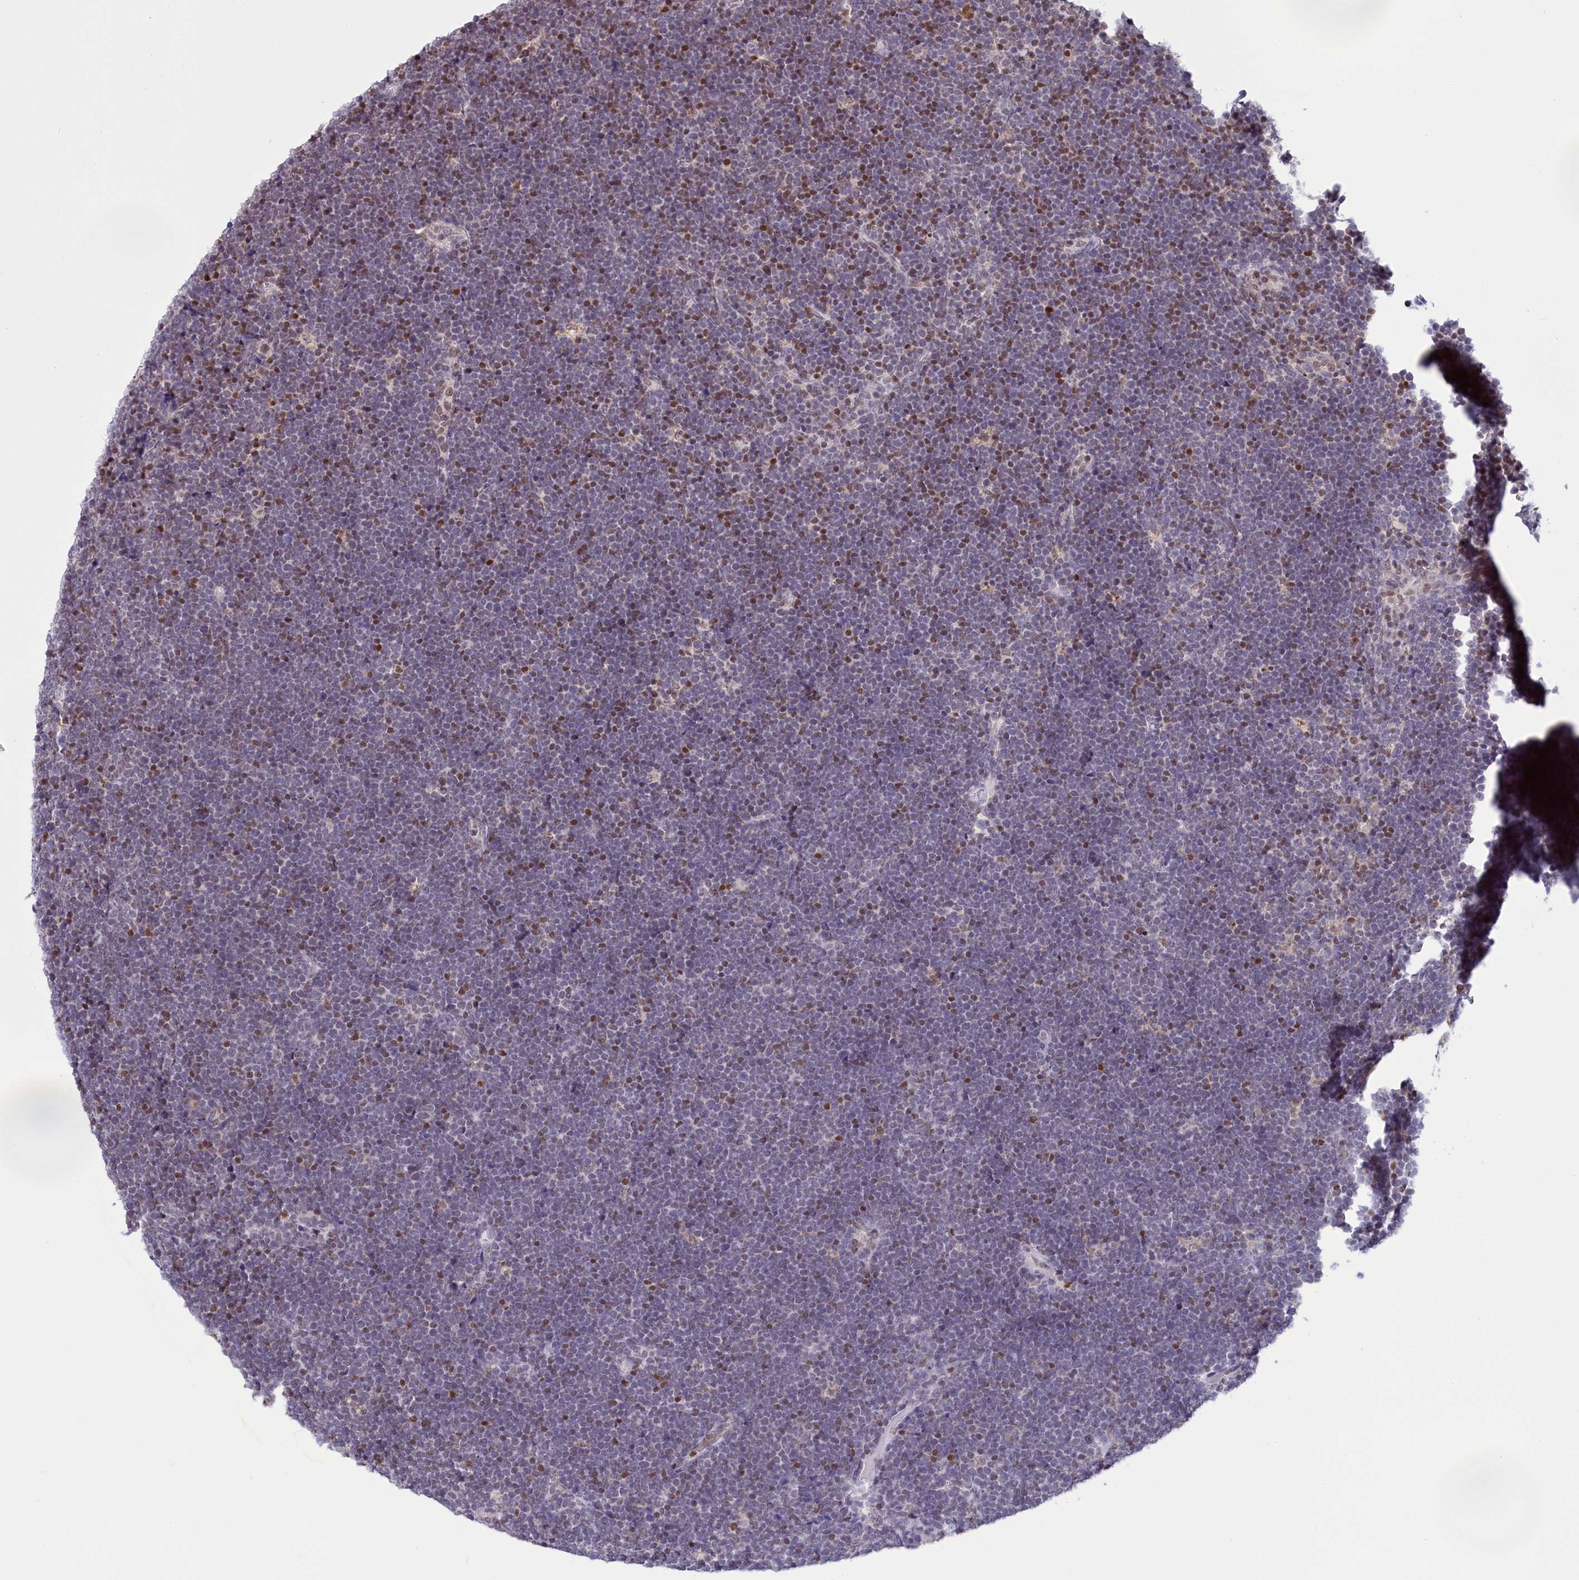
{"staining": {"intensity": "negative", "quantity": "none", "location": "none"}, "tissue": "lymphoma", "cell_type": "Tumor cells", "image_type": "cancer", "snomed": [{"axis": "morphology", "description": "Malignant lymphoma, non-Hodgkin's type, High grade"}, {"axis": "topography", "description": "Lymph node"}], "caption": "Malignant lymphoma, non-Hodgkin's type (high-grade) was stained to show a protein in brown. There is no significant positivity in tumor cells.", "gene": "IZUMO2", "patient": {"sex": "male", "age": 13}}